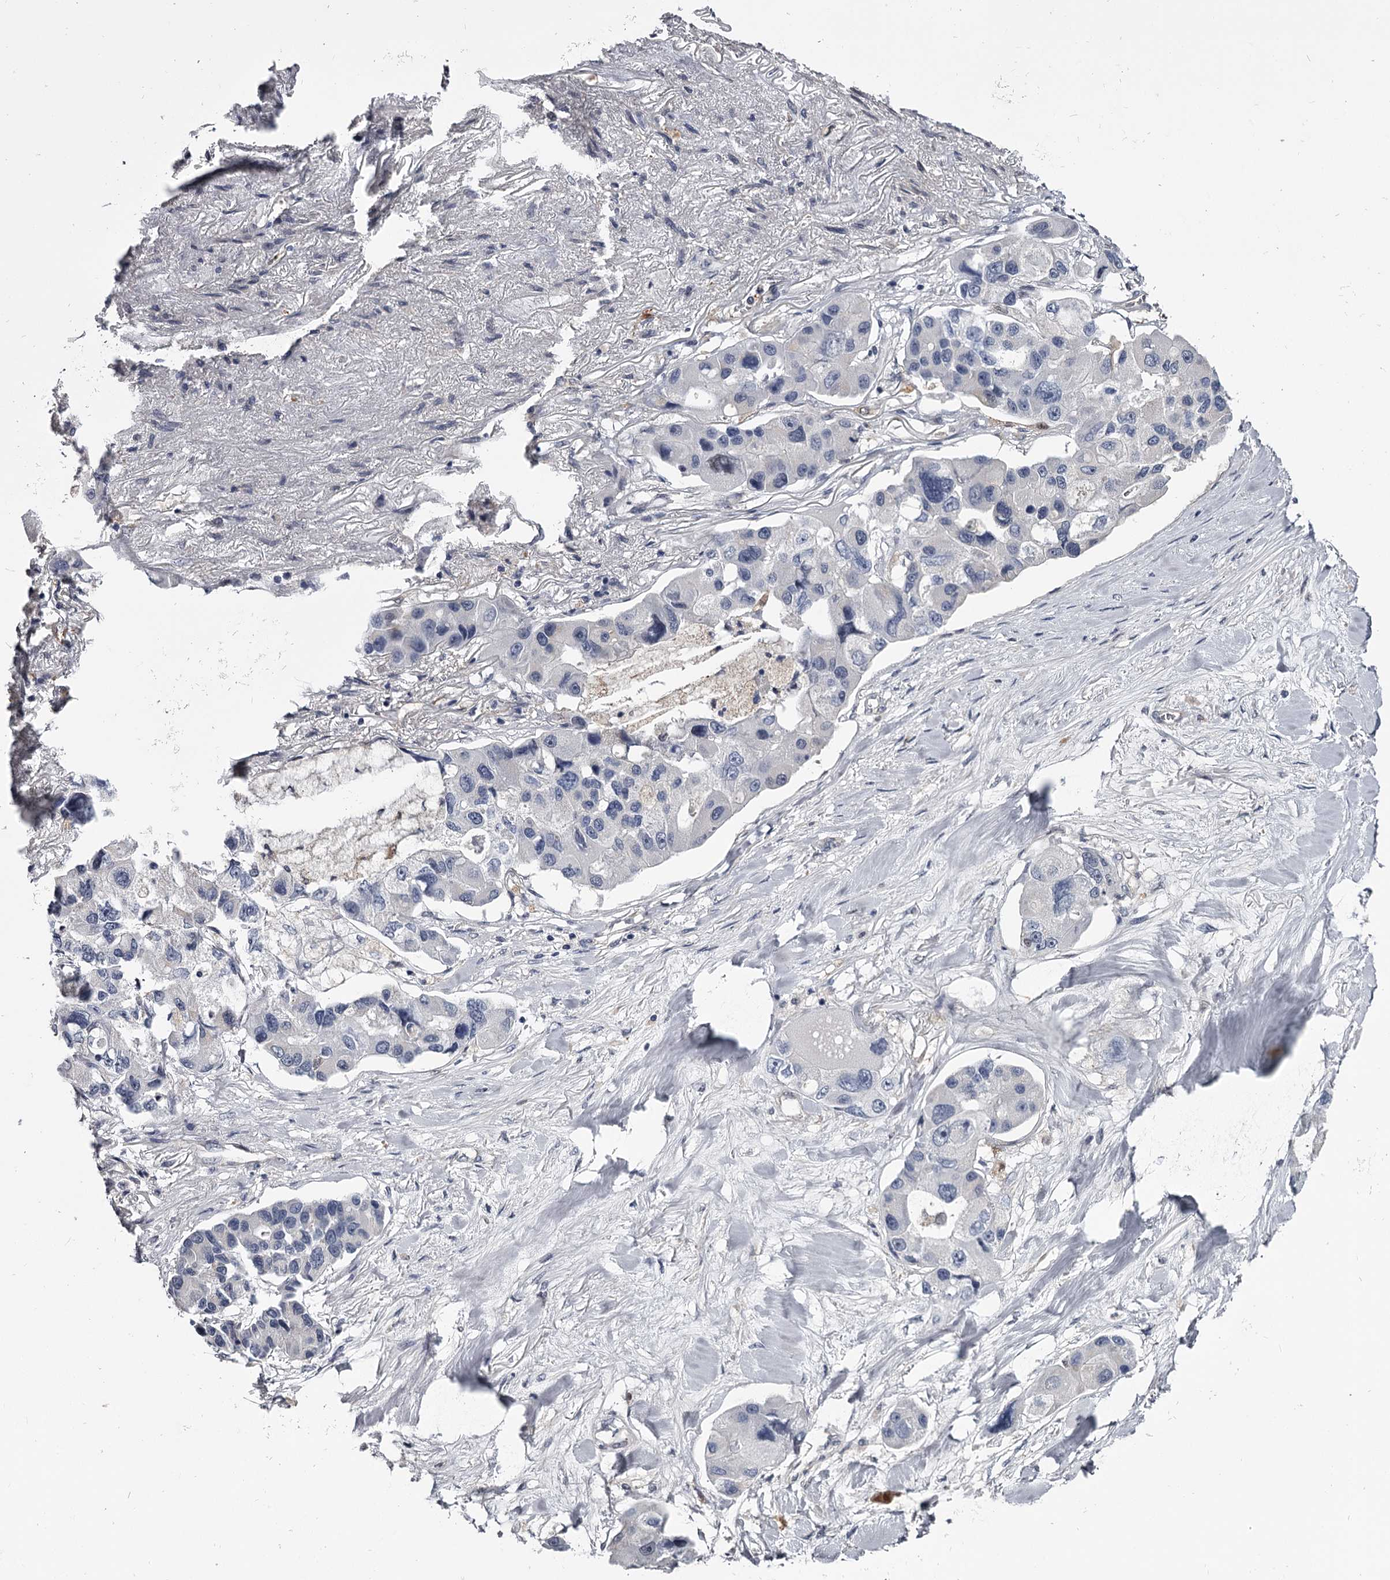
{"staining": {"intensity": "negative", "quantity": "none", "location": "none"}, "tissue": "lung cancer", "cell_type": "Tumor cells", "image_type": "cancer", "snomed": [{"axis": "morphology", "description": "Adenocarcinoma, NOS"}, {"axis": "topography", "description": "Lung"}], "caption": "High magnification brightfield microscopy of lung adenocarcinoma stained with DAB (brown) and counterstained with hematoxylin (blue): tumor cells show no significant staining. (DAB (3,3'-diaminobenzidine) IHC visualized using brightfield microscopy, high magnification).", "gene": "GSTO1", "patient": {"sex": "female", "age": 54}}